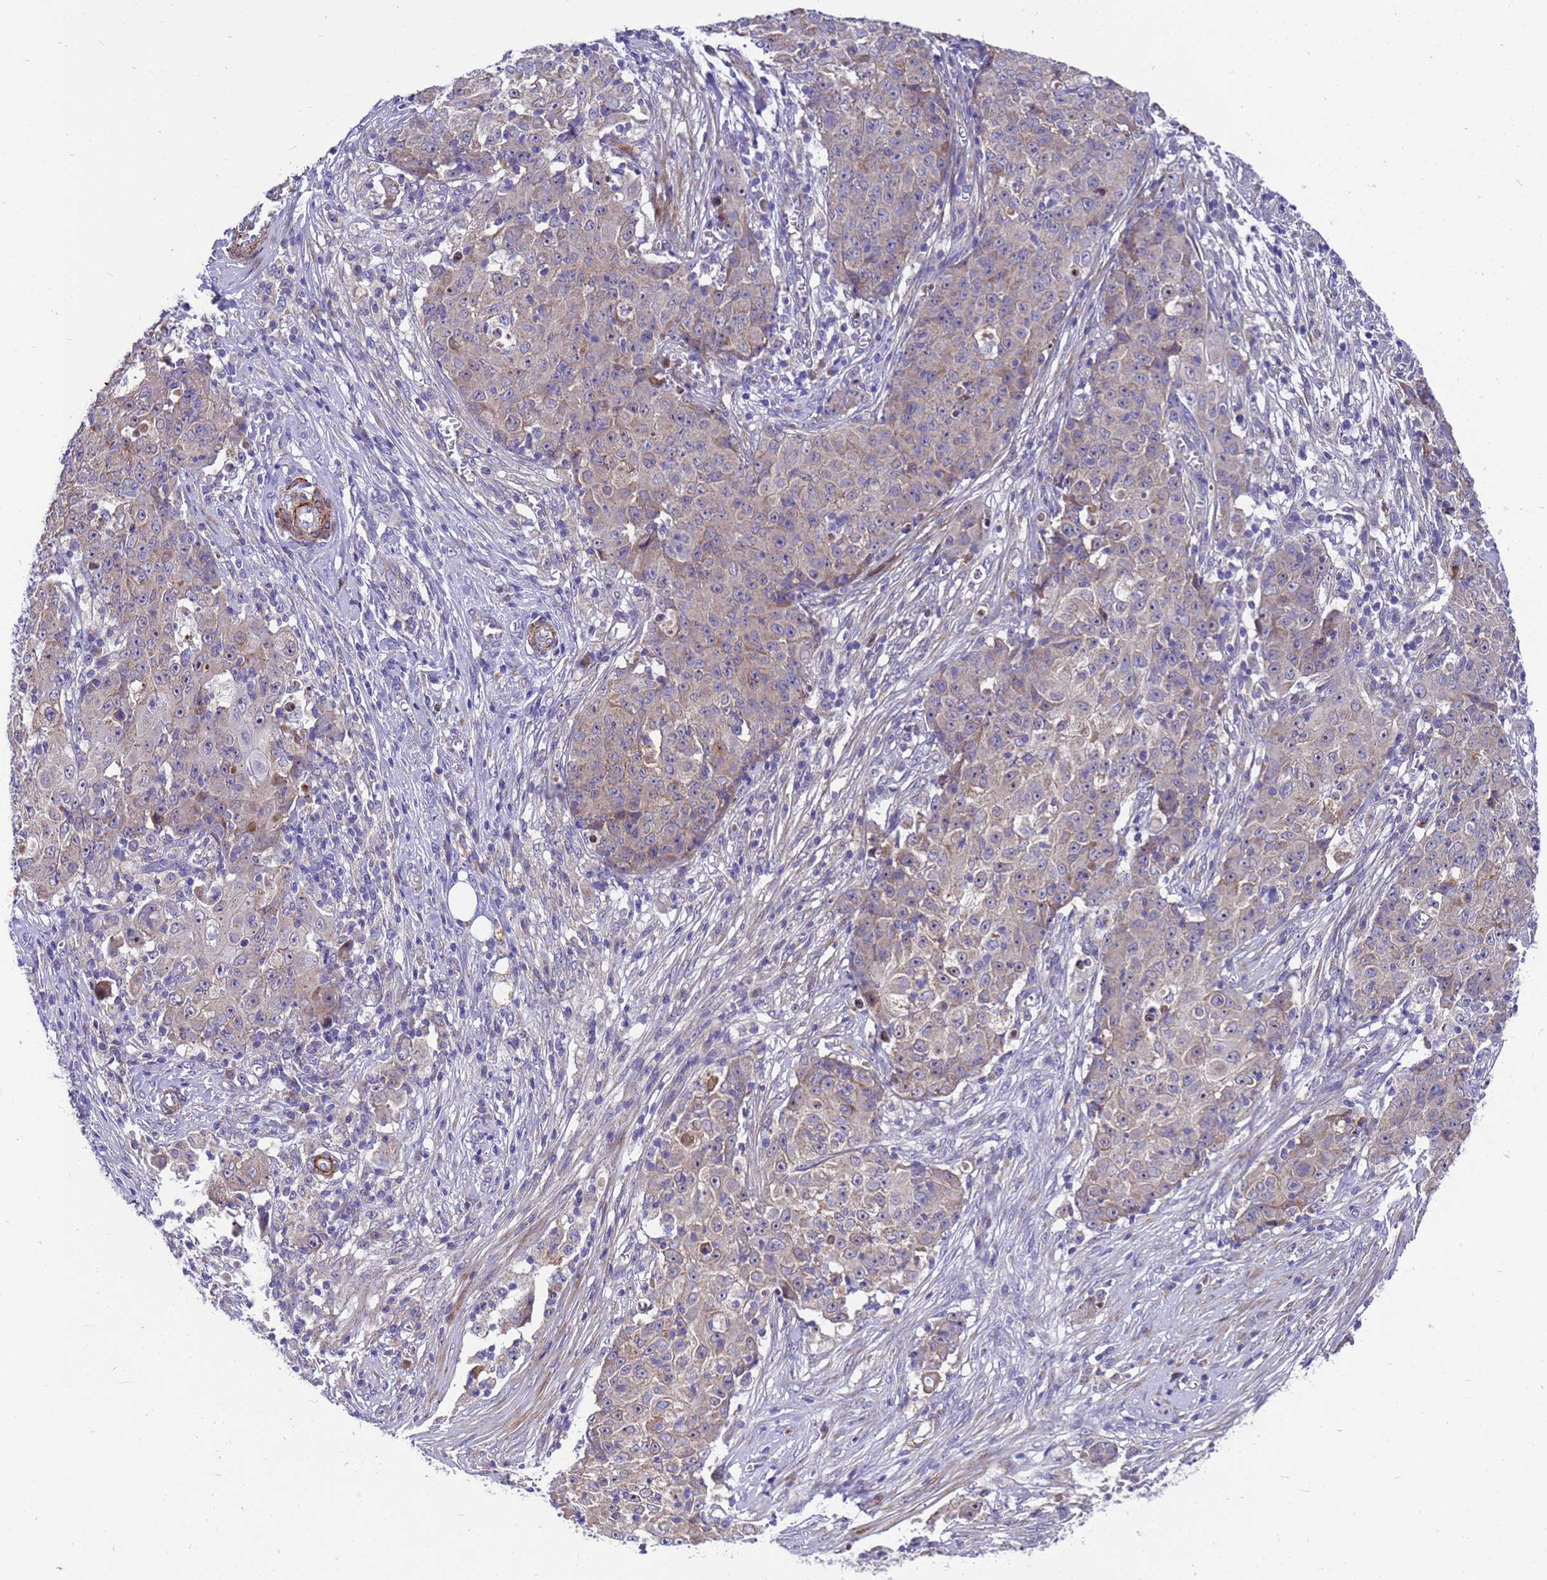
{"staining": {"intensity": "weak", "quantity": "<25%", "location": "cytoplasmic/membranous"}, "tissue": "ovarian cancer", "cell_type": "Tumor cells", "image_type": "cancer", "snomed": [{"axis": "morphology", "description": "Carcinoma, endometroid"}, {"axis": "topography", "description": "Ovary"}], "caption": "A micrograph of human endometroid carcinoma (ovarian) is negative for staining in tumor cells.", "gene": "POP7", "patient": {"sex": "female", "age": 42}}